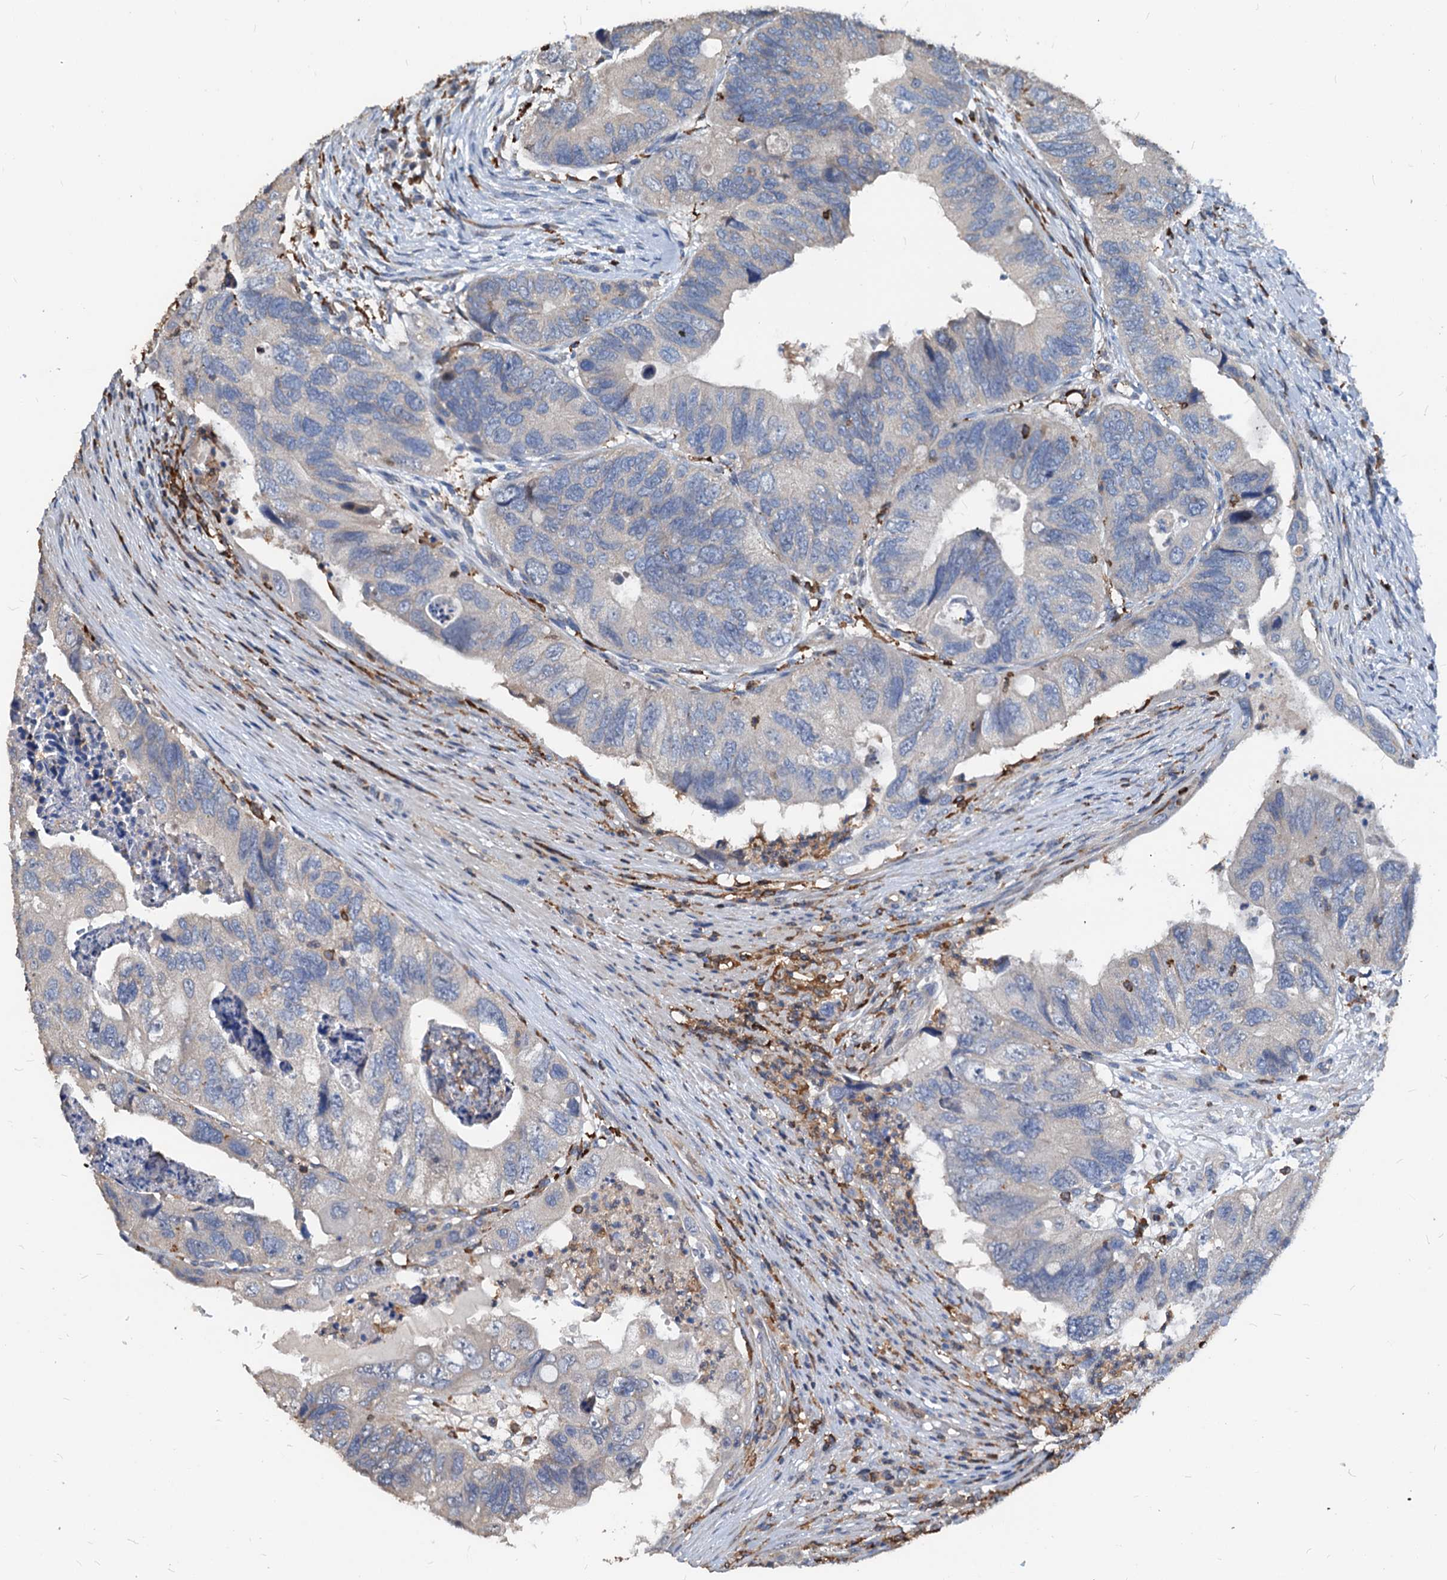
{"staining": {"intensity": "negative", "quantity": "none", "location": "none"}, "tissue": "colorectal cancer", "cell_type": "Tumor cells", "image_type": "cancer", "snomed": [{"axis": "morphology", "description": "Adenocarcinoma, NOS"}, {"axis": "topography", "description": "Rectum"}], "caption": "Tumor cells show no significant protein positivity in colorectal cancer.", "gene": "LCP2", "patient": {"sex": "male", "age": 63}}